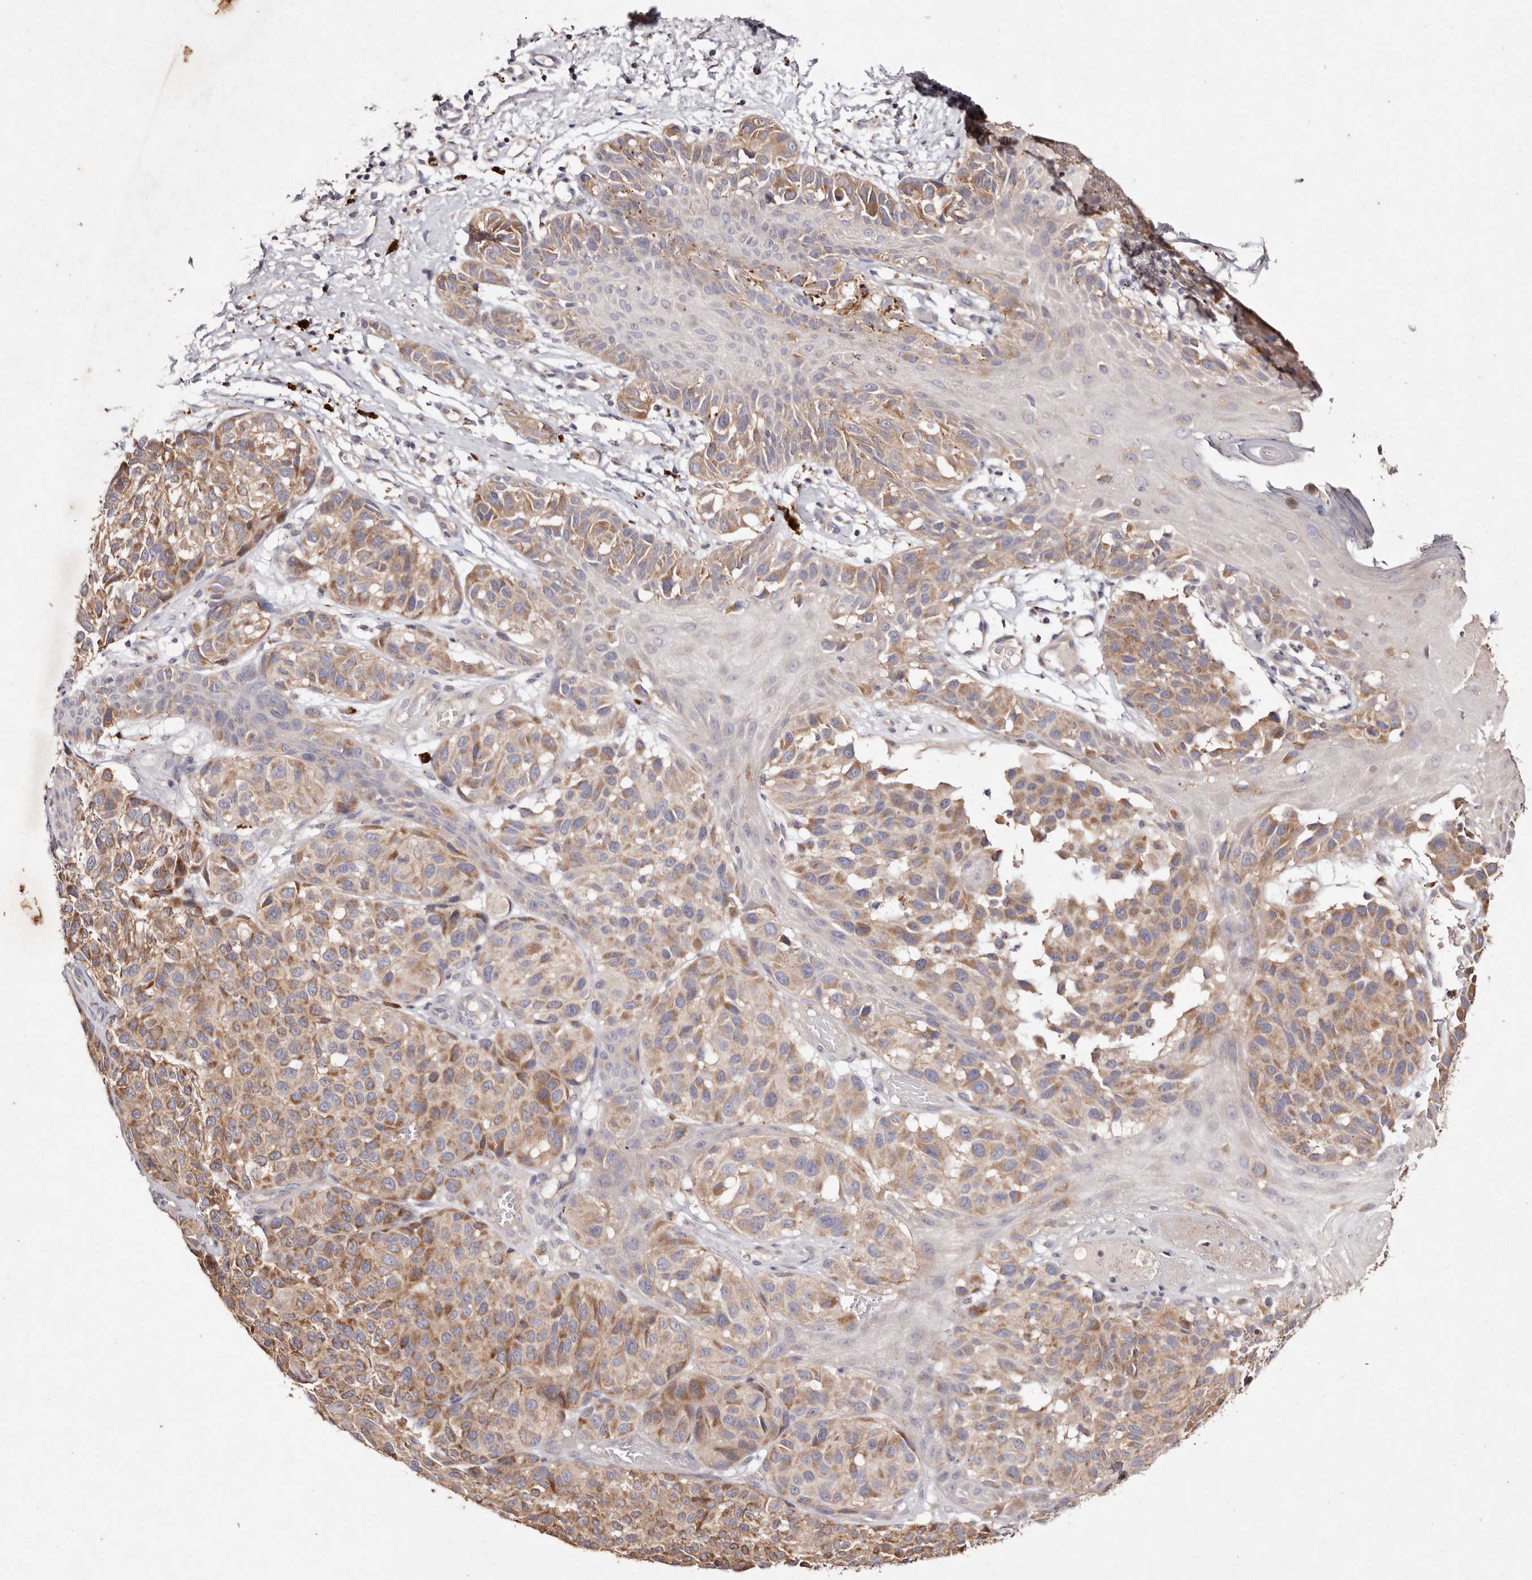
{"staining": {"intensity": "moderate", "quantity": ">75%", "location": "cytoplasmic/membranous"}, "tissue": "melanoma", "cell_type": "Tumor cells", "image_type": "cancer", "snomed": [{"axis": "morphology", "description": "Malignant melanoma, NOS"}, {"axis": "topography", "description": "Skin"}], "caption": "Malignant melanoma tissue displays moderate cytoplasmic/membranous positivity in approximately >75% of tumor cells, visualized by immunohistochemistry.", "gene": "TSC2", "patient": {"sex": "male", "age": 83}}